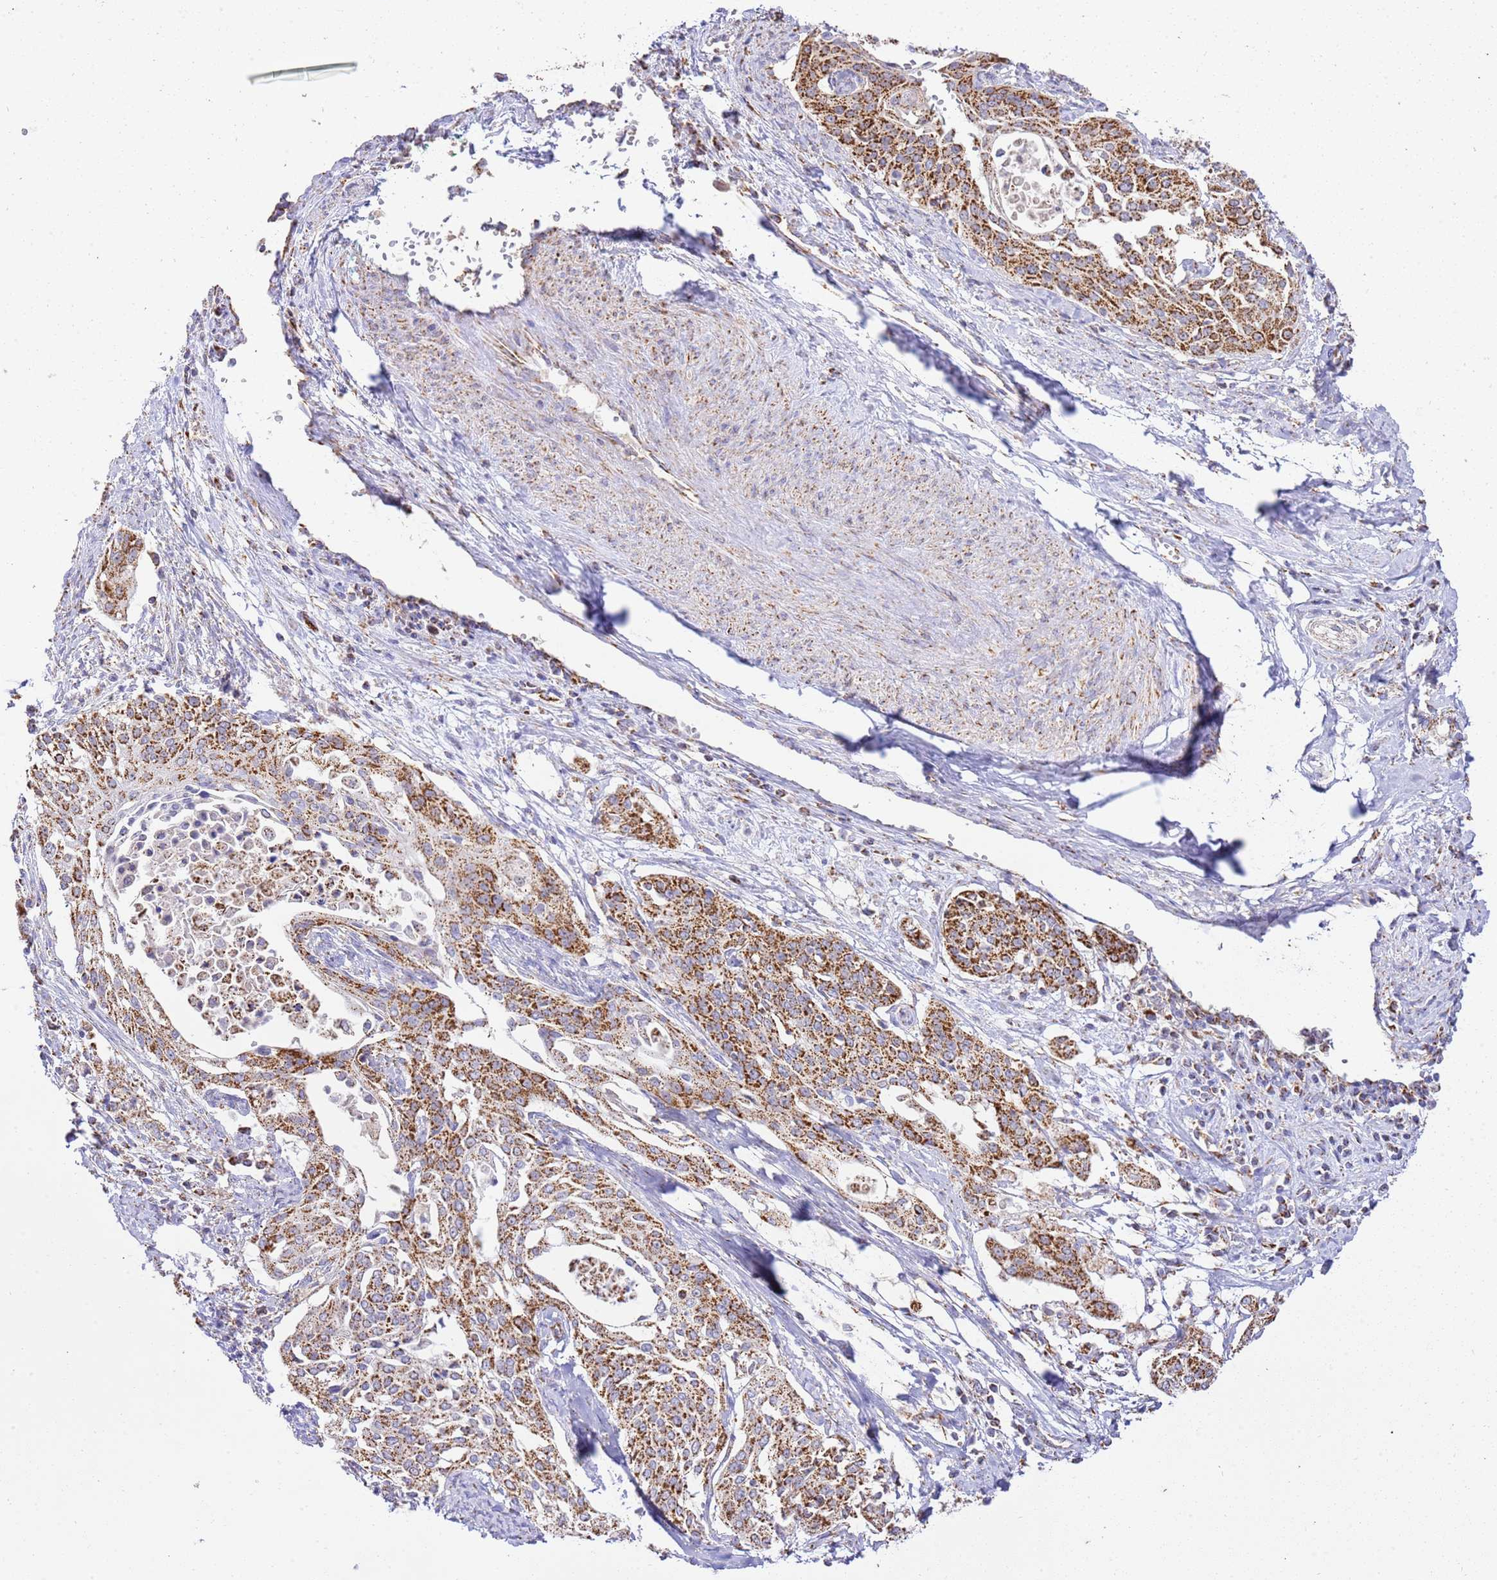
{"staining": {"intensity": "strong", "quantity": ">75%", "location": "cytoplasmic/membranous"}, "tissue": "cervical cancer", "cell_type": "Tumor cells", "image_type": "cancer", "snomed": [{"axis": "morphology", "description": "Squamous cell carcinoma, NOS"}, {"axis": "topography", "description": "Cervix"}], "caption": "A brown stain highlights strong cytoplasmic/membranous staining of a protein in human cervical cancer tumor cells.", "gene": "ZBTB39", "patient": {"sex": "female", "age": 44}}